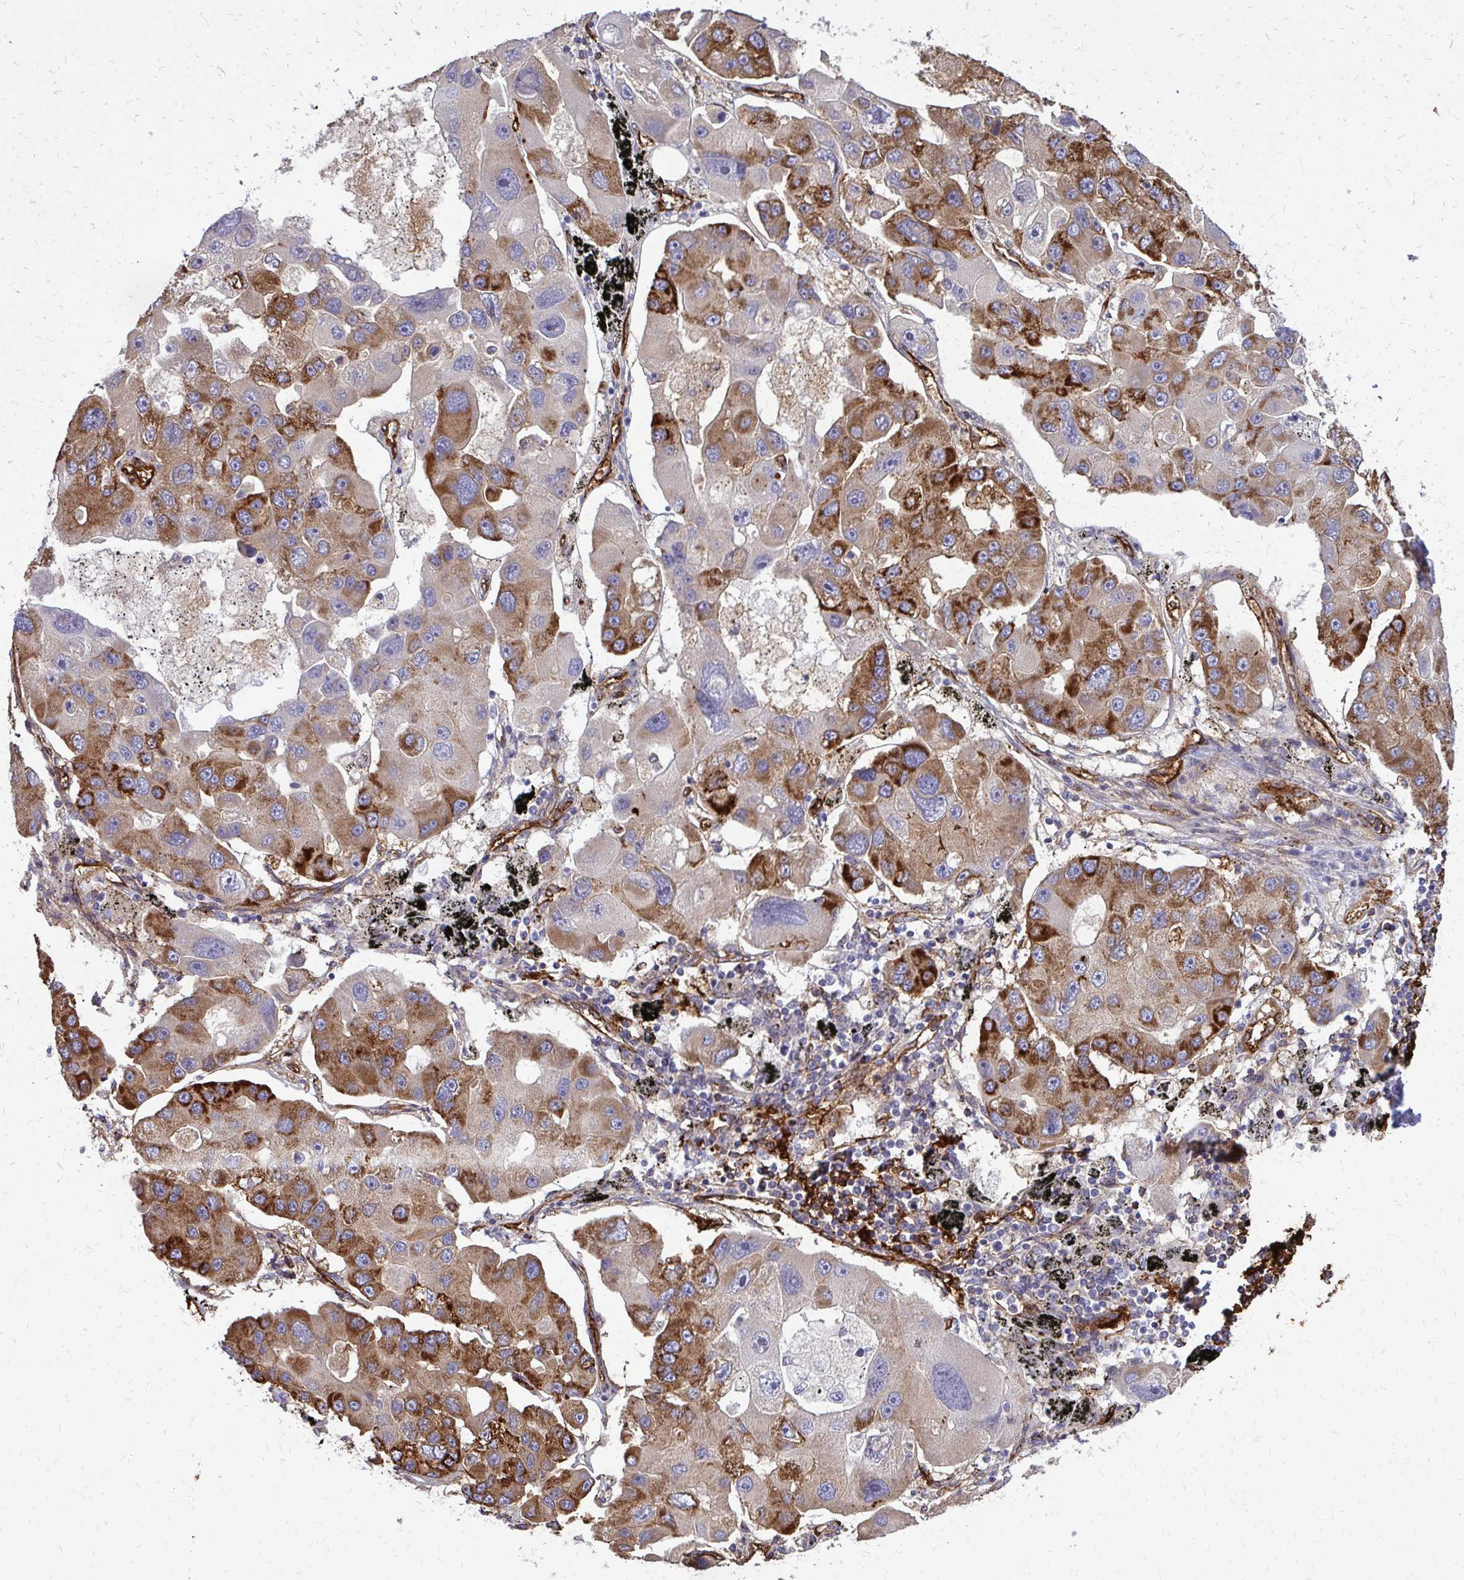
{"staining": {"intensity": "moderate", "quantity": "25%-75%", "location": "cytoplasmic/membranous"}, "tissue": "lung cancer", "cell_type": "Tumor cells", "image_type": "cancer", "snomed": [{"axis": "morphology", "description": "Adenocarcinoma, NOS"}, {"axis": "topography", "description": "Lung"}], "caption": "Adenocarcinoma (lung) stained with a brown dye displays moderate cytoplasmic/membranous positive positivity in about 25%-75% of tumor cells.", "gene": "MARCKSL1", "patient": {"sex": "female", "age": 54}}